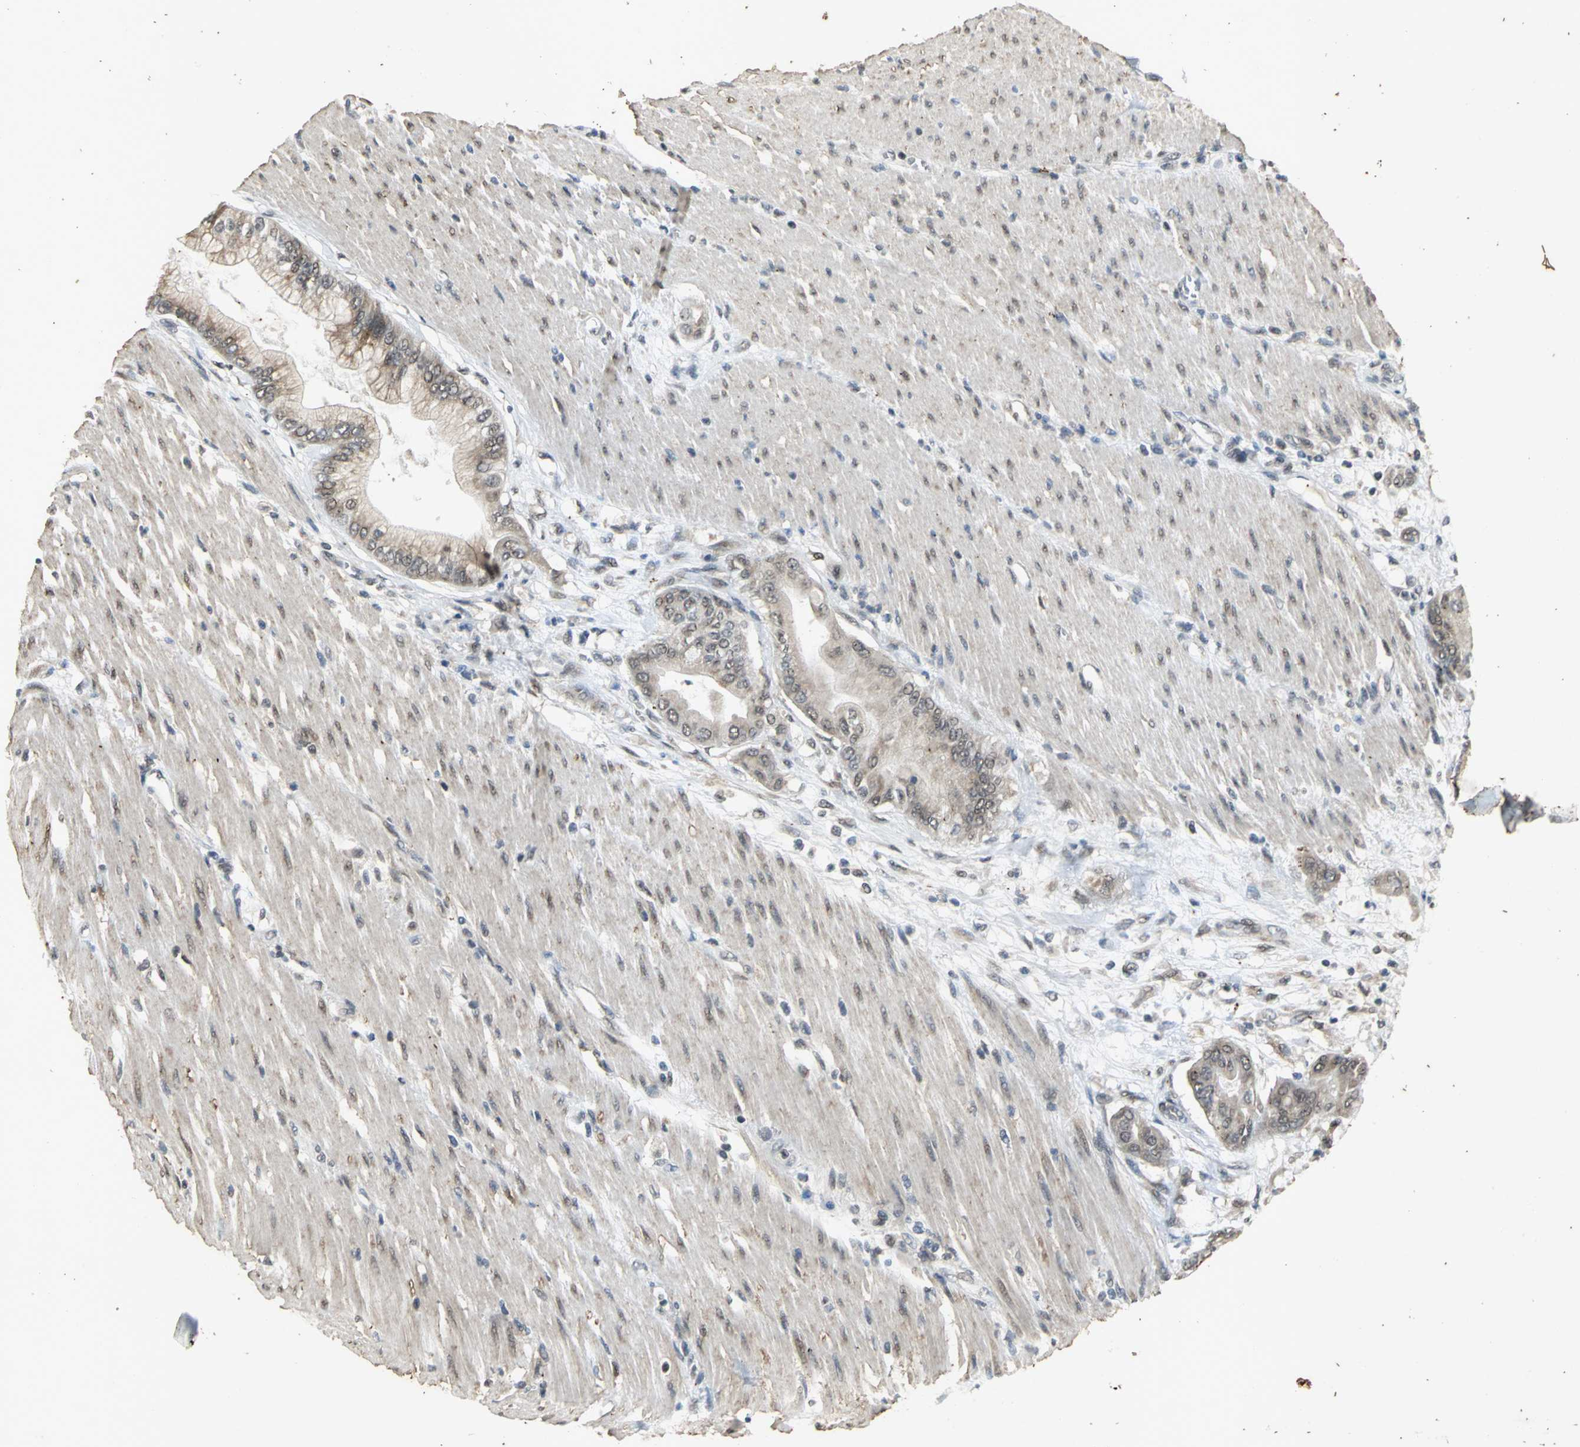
{"staining": {"intensity": "weak", "quantity": "<25%", "location": "cytoplasmic/membranous"}, "tissue": "pancreatic cancer", "cell_type": "Tumor cells", "image_type": "cancer", "snomed": [{"axis": "morphology", "description": "Adenocarcinoma, NOS"}, {"axis": "morphology", "description": "Adenocarcinoma, metastatic, NOS"}, {"axis": "topography", "description": "Lymph node"}, {"axis": "topography", "description": "Pancreas"}, {"axis": "topography", "description": "Duodenum"}], "caption": "Metastatic adenocarcinoma (pancreatic) was stained to show a protein in brown. There is no significant positivity in tumor cells. Nuclei are stained in blue.", "gene": "NOTCH3", "patient": {"sex": "female", "age": 64}}